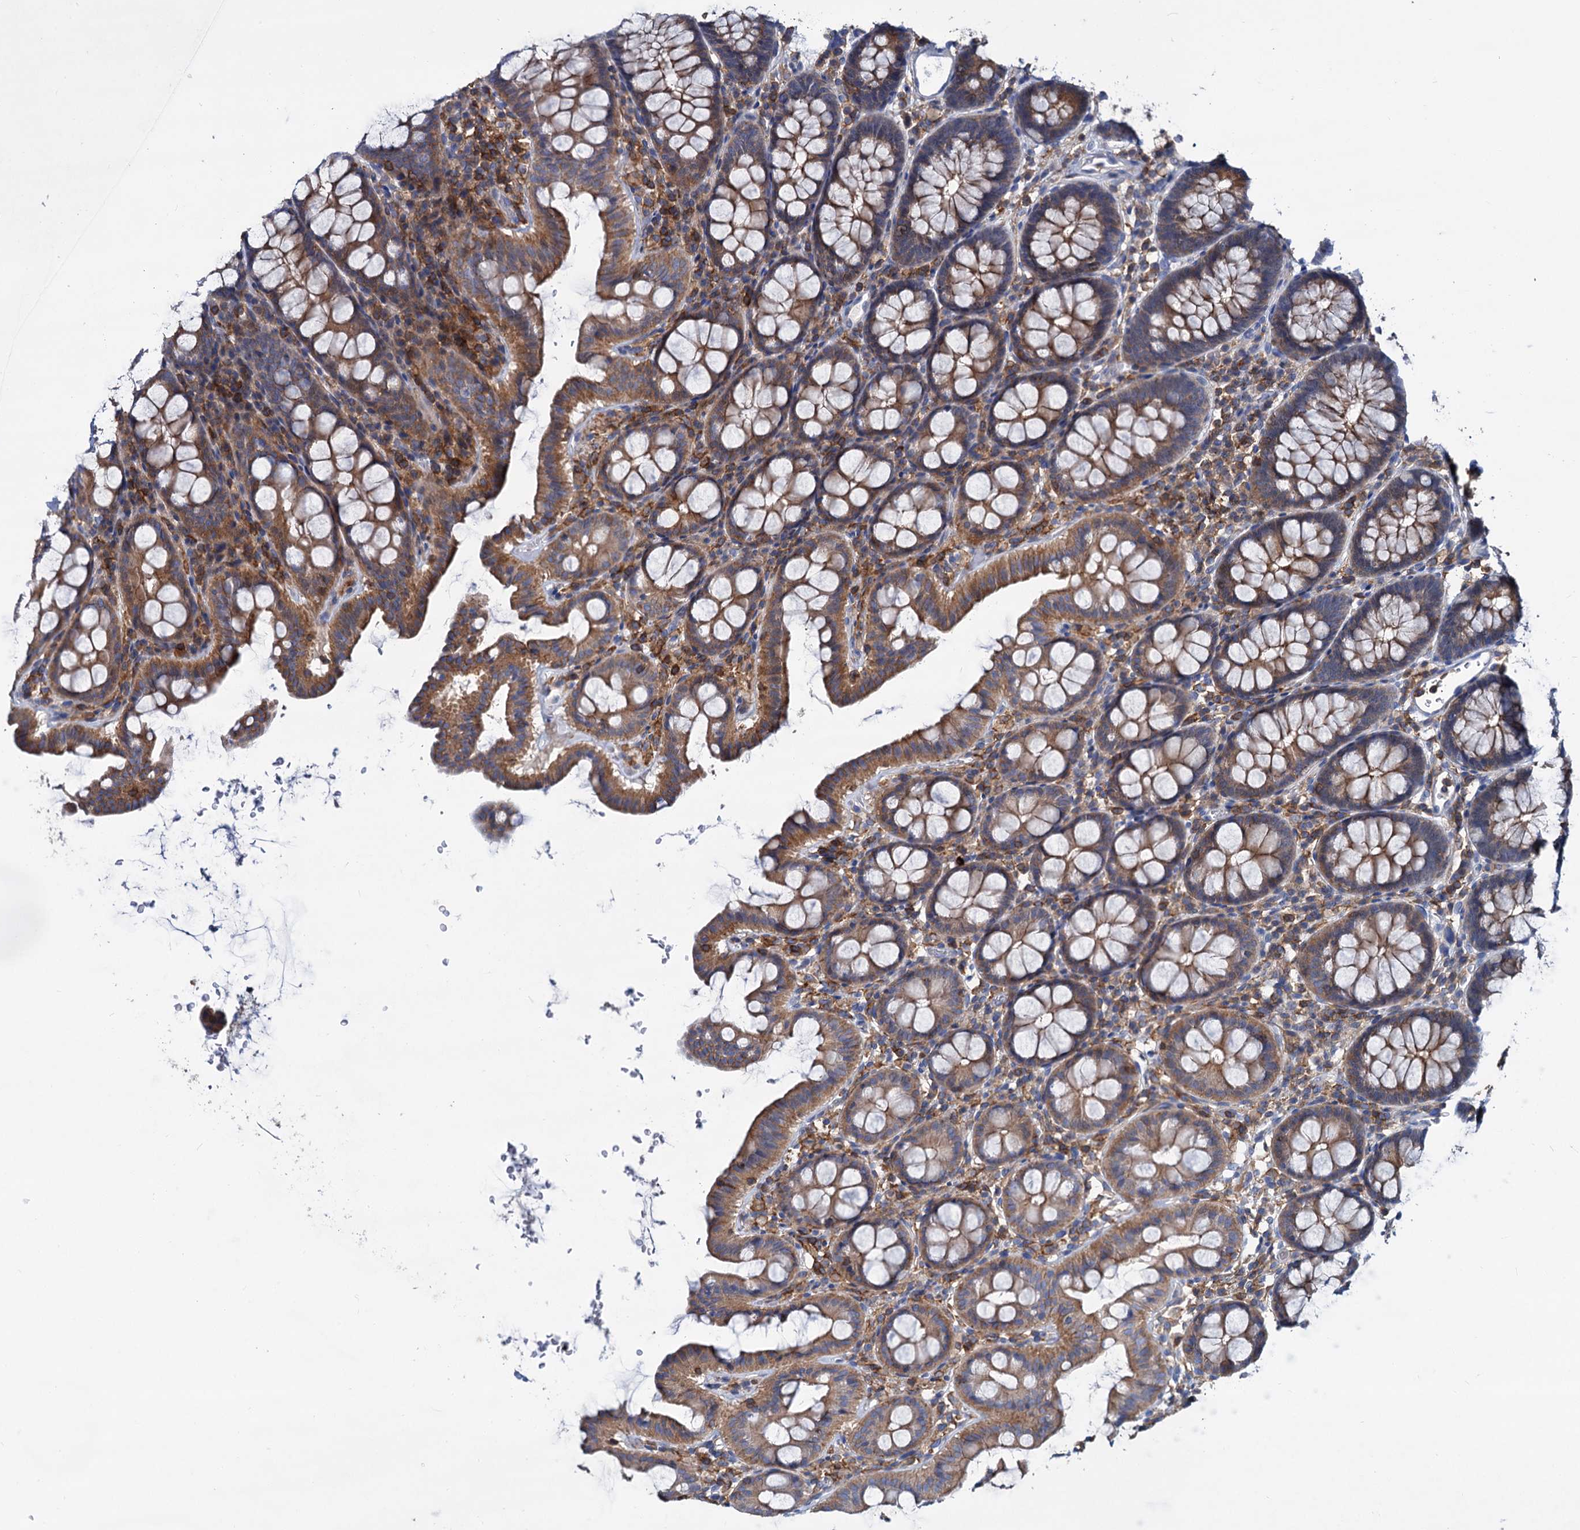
{"staining": {"intensity": "negative", "quantity": "none", "location": "none"}, "tissue": "colon", "cell_type": "Endothelial cells", "image_type": "normal", "snomed": [{"axis": "morphology", "description": "Normal tissue, NOS"}, {"axis": "topography", "description": "Colon"}], "caption": "Immunohistochemical staining of unremarkable human colon displays no significant expression in endothelial cells.", "gene": "LRCH4", "patient": {"sex": "male", "age": 75}}